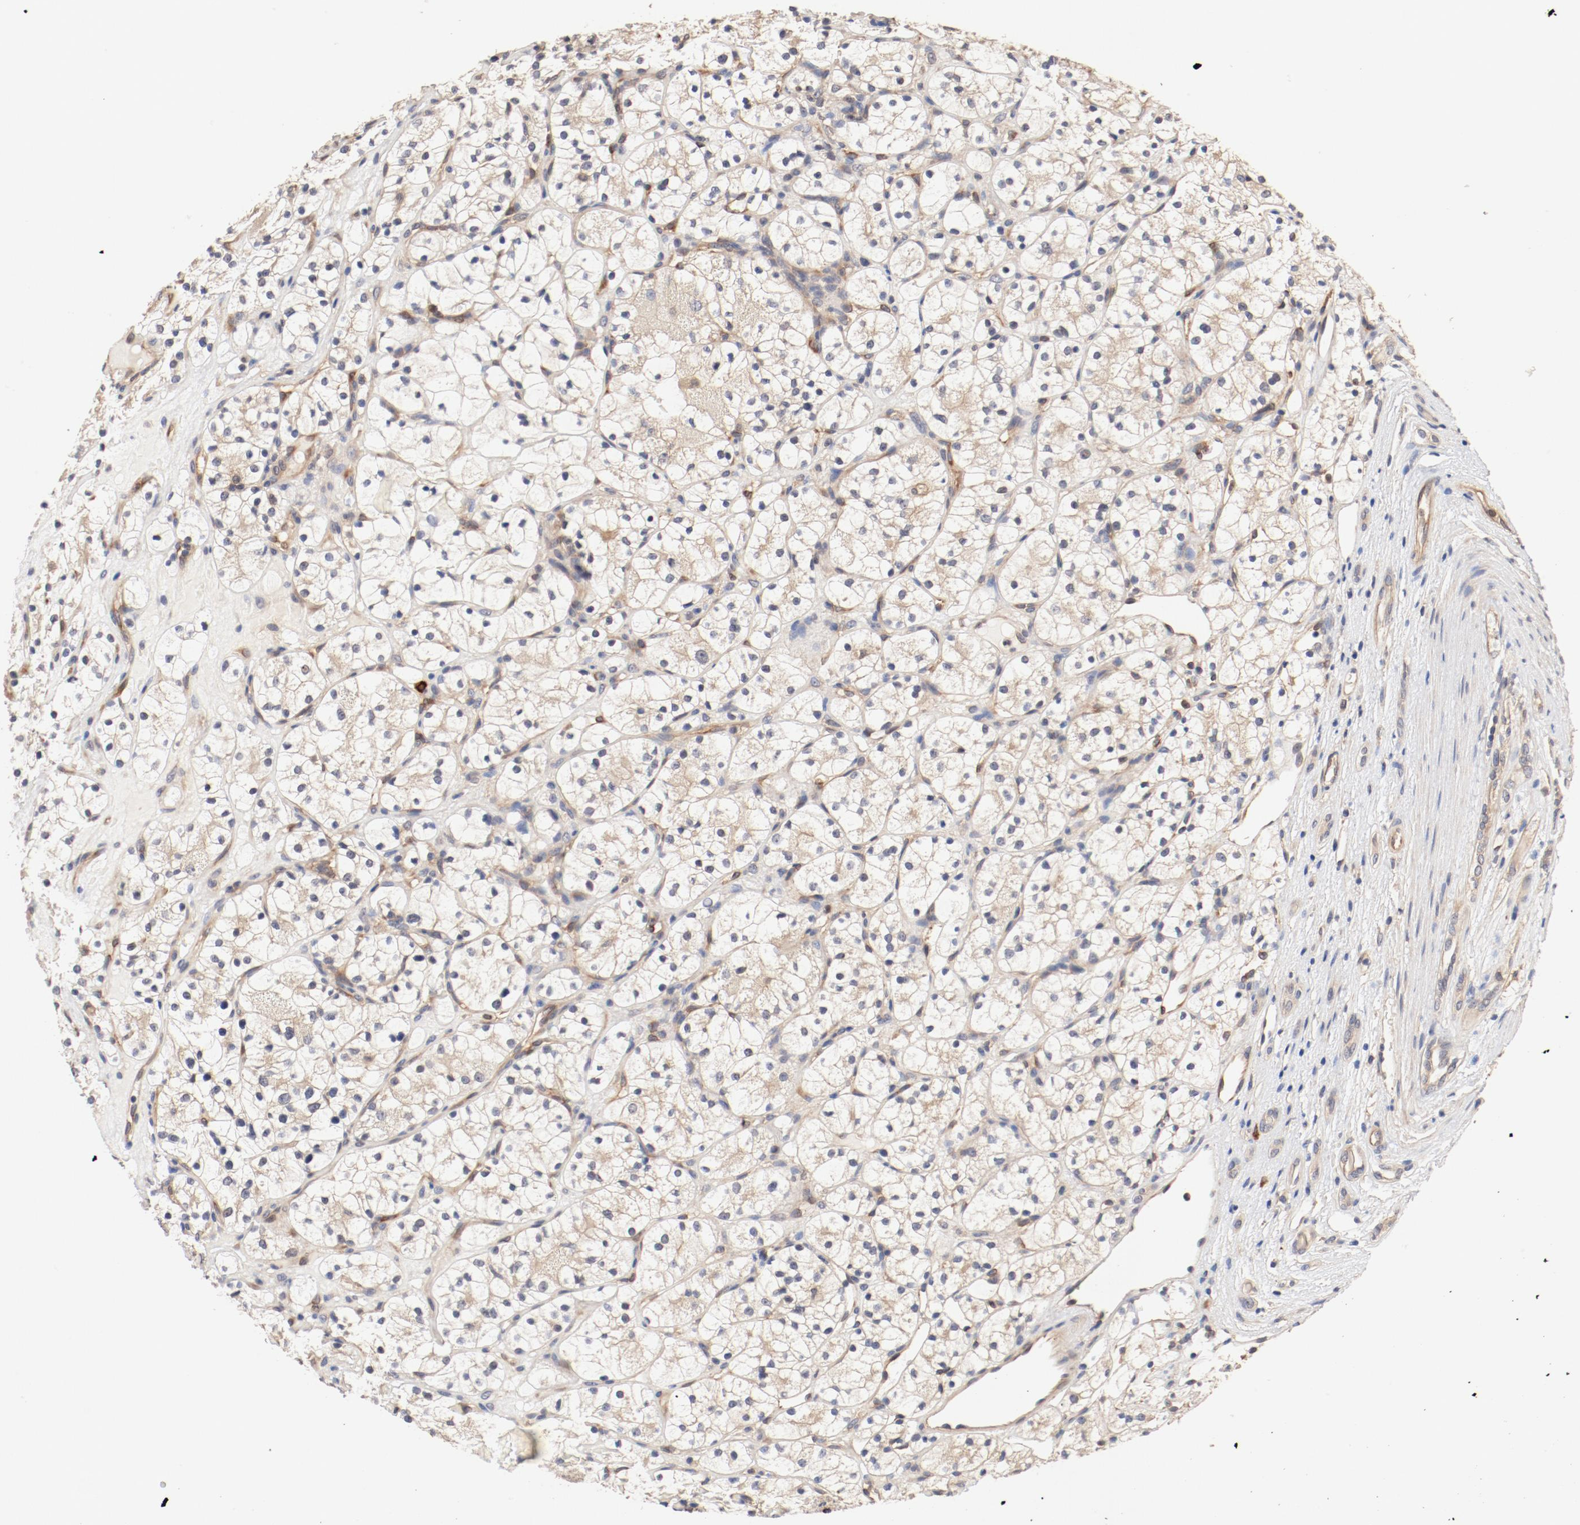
{"staining": {"intensity": "weak", "quantity": "25%-75%", "location": "cytoplasmic/membranous"}, "tissue": "renal cancer", "cell_type": "Tumor cells", "image_type": "cancer", "snomed": [{"axis": "morphology", "description": "Adenocarcinoma, NOS"}, {"axis": "topography", "description": "Kidney"}], "caption": "A brown stain highlights weak cytoplasmic/membranous positivity of a protein in renal cancer tumor cells.", "gene": "UBE2J1", "patient": {"sex": "female", "age": 60}}